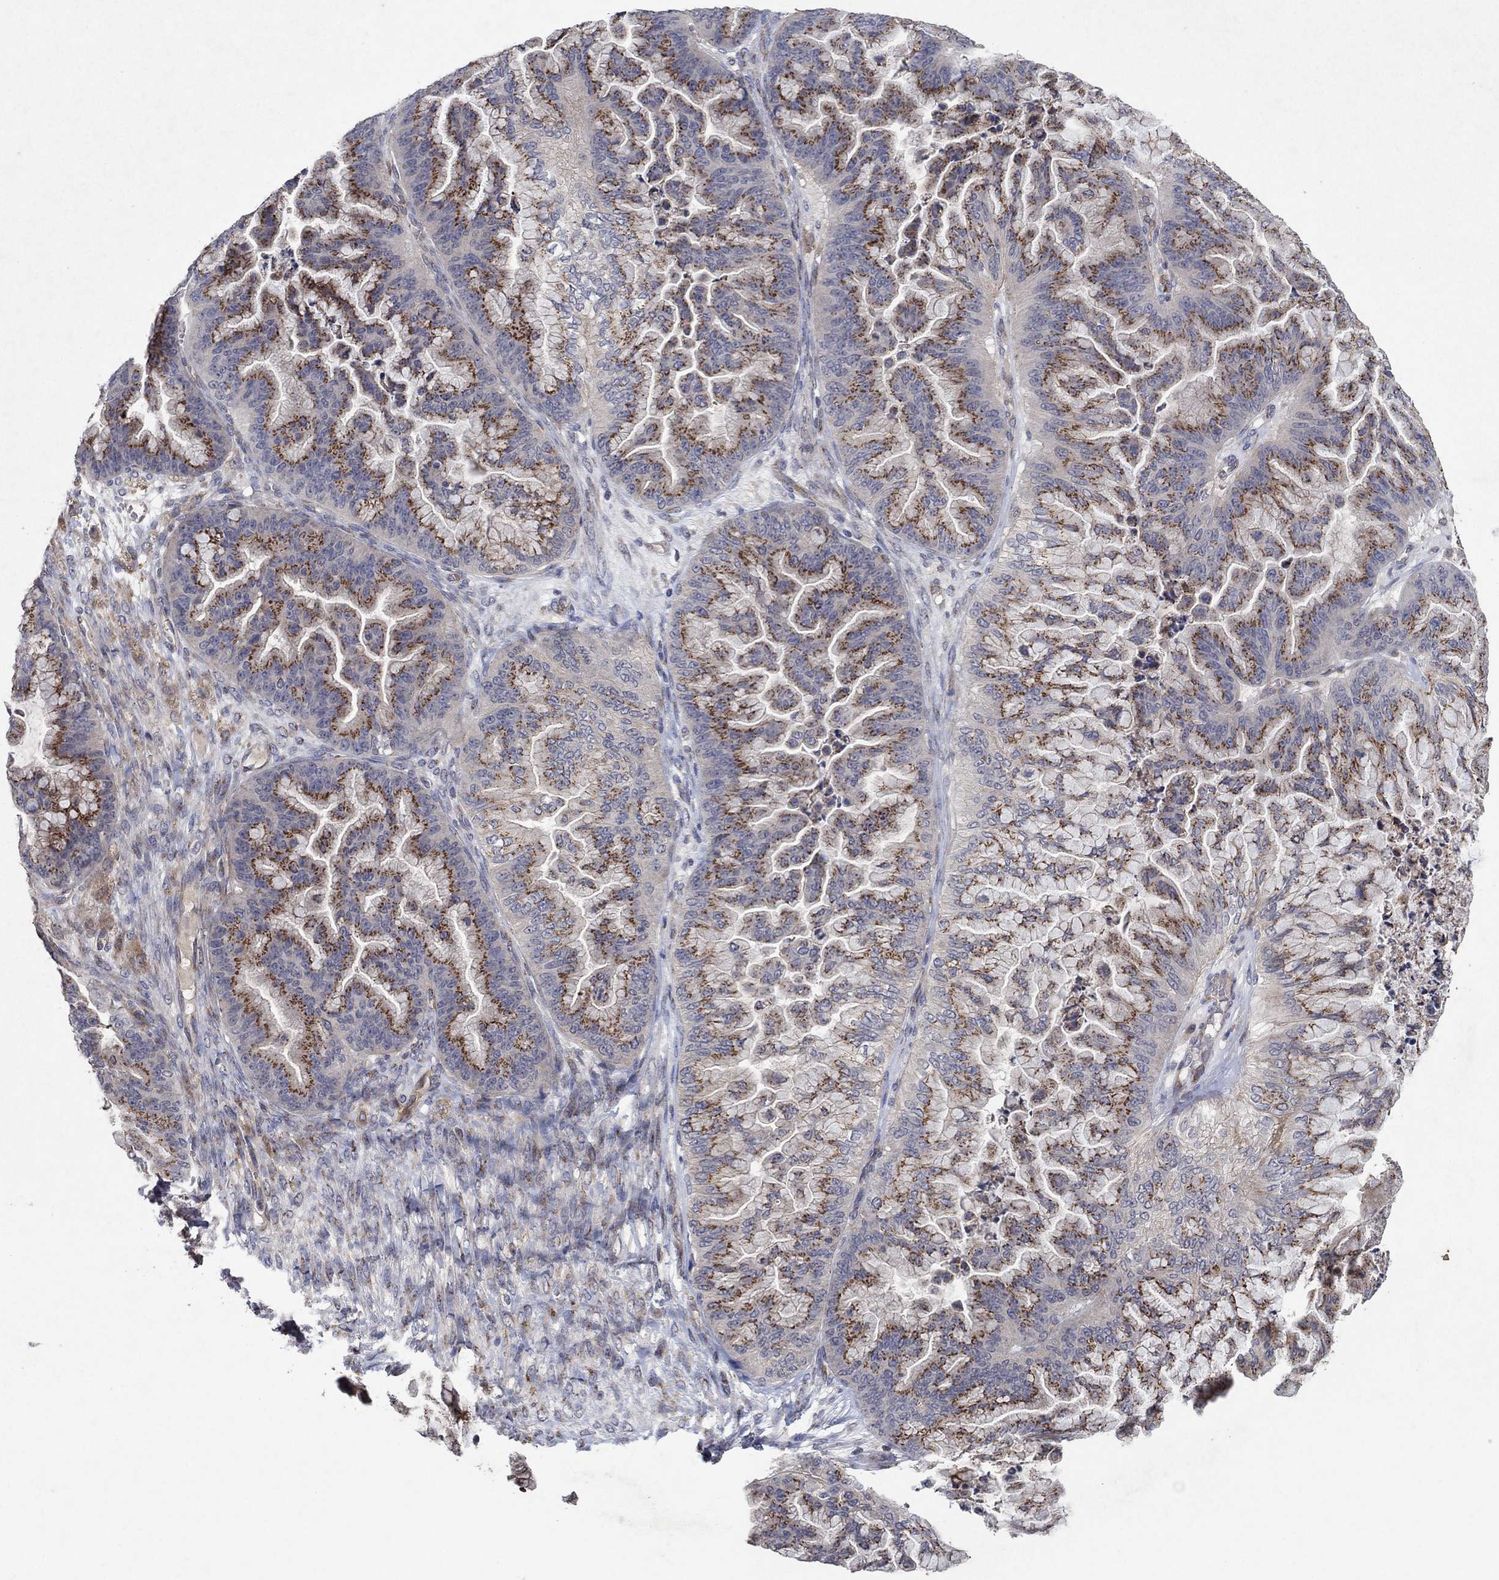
{"staining": {"intensity": "strong", "quantity": "25%-75%", "location": "cytoplasmic/membranous"}, "tissue": "ovarian cancer", "cell_type": "Tumor cells", "image_type": "cancer", "snomed": [{"axis": "morphology", "description": "Cystadenocarcinoma, mucinous, NOS"}, {"axis": "topography", "description": "Ovary"}], "caption": "High-magnification brightfield microscopy of ovarian cancer stained with DAB (brown) and counterstained with hematoxylin (blue). tumor cells exhibit strong cytoplasmic/membranous expression is present in about25%-75% of cells.", "gene": "FRG1", "patient": {"sex": "female", "age": 67}}